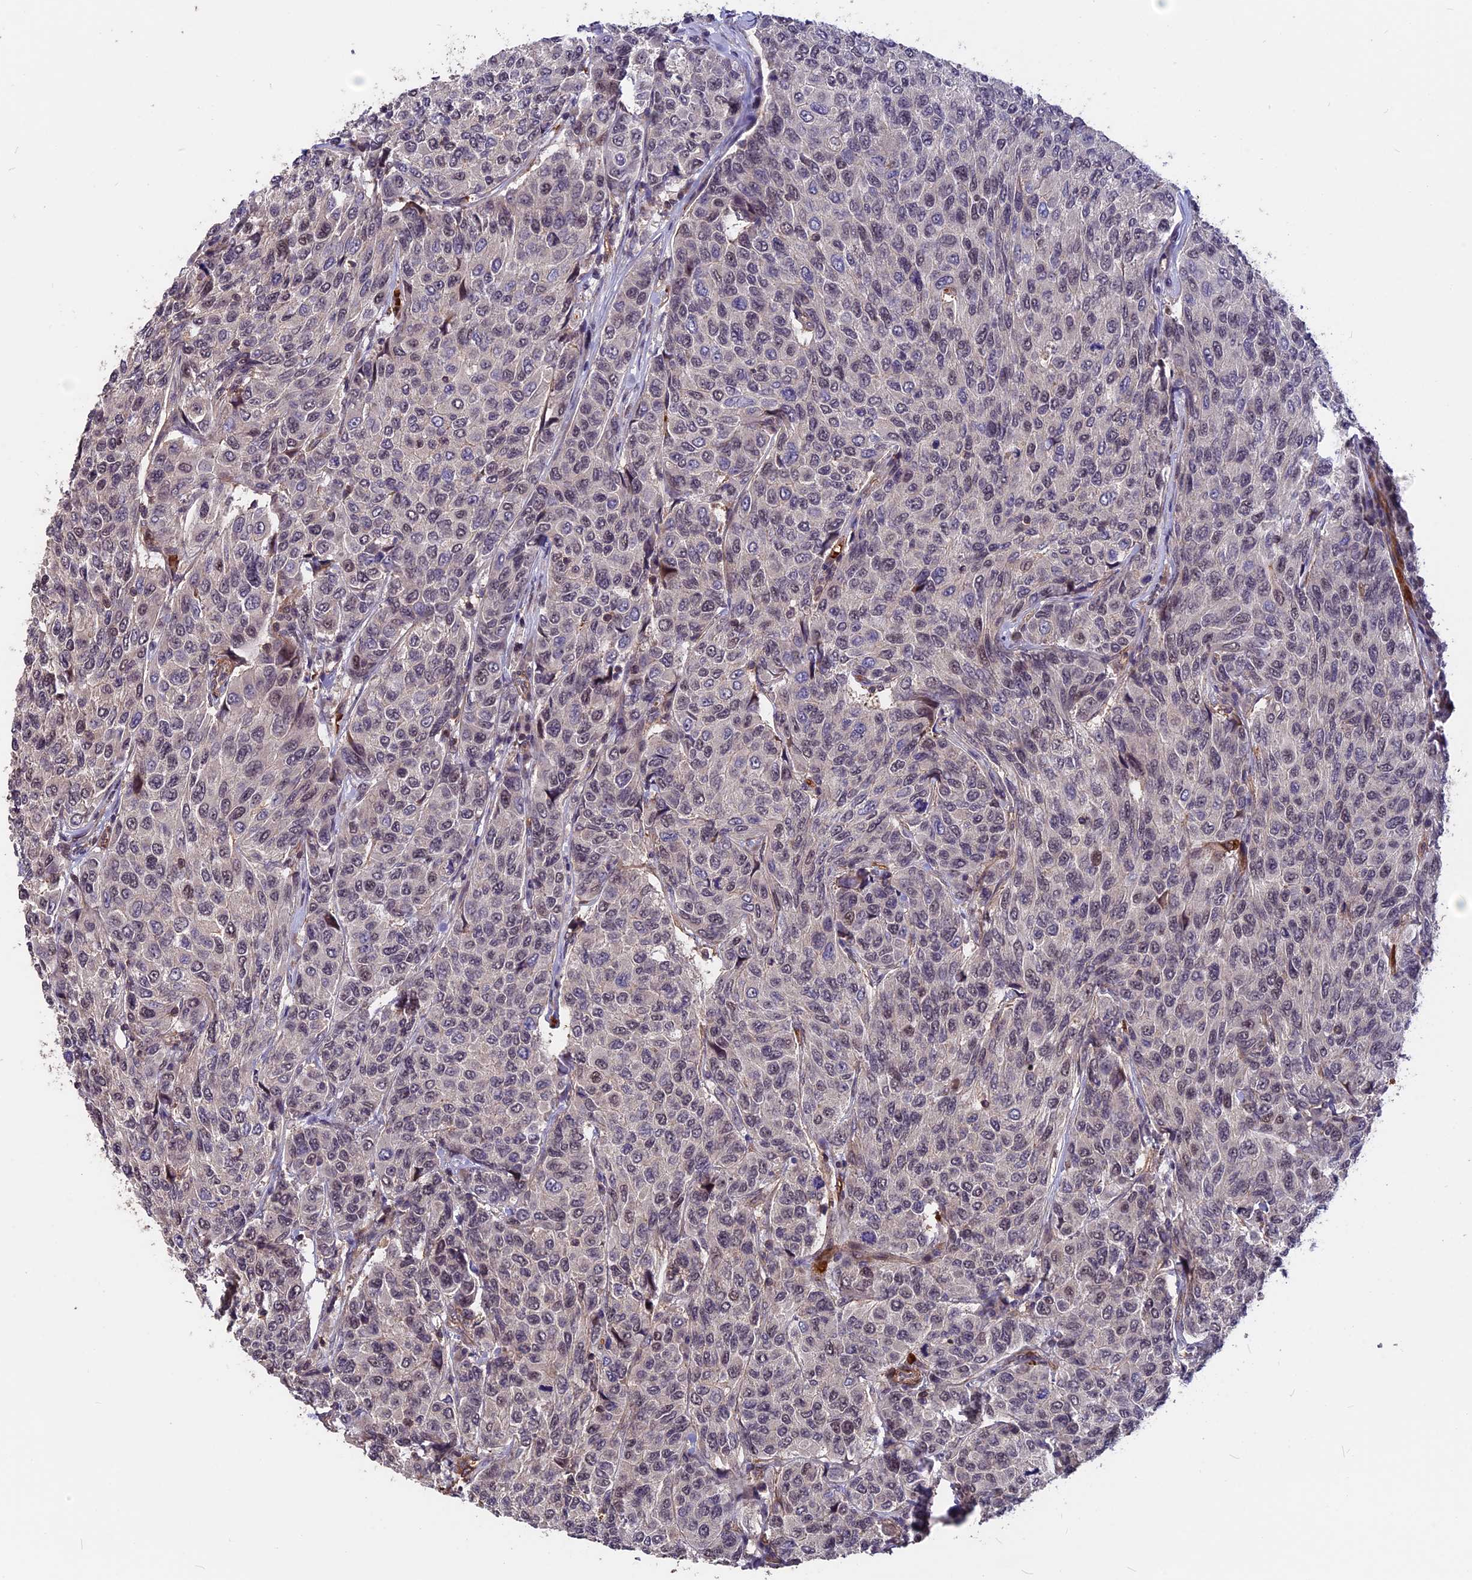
{"staining": {"intensity": "negative", "quantity": "none", "location": "none"}, "tissue": "breast cancer", "cell_type": "Tumor cells", "image_type": "cancer", "snomed": [{"axis": "morphology", "description": "Duct carcinoma"}, {"axis": "topography", "description": "Breast"}], "caption": "Histopathology image shows no protein expression in tumor cells of breast intraductal carcinoma tissue.", "gene": "ZC3H10", "patient": {"sex": "female", "age": 55}}